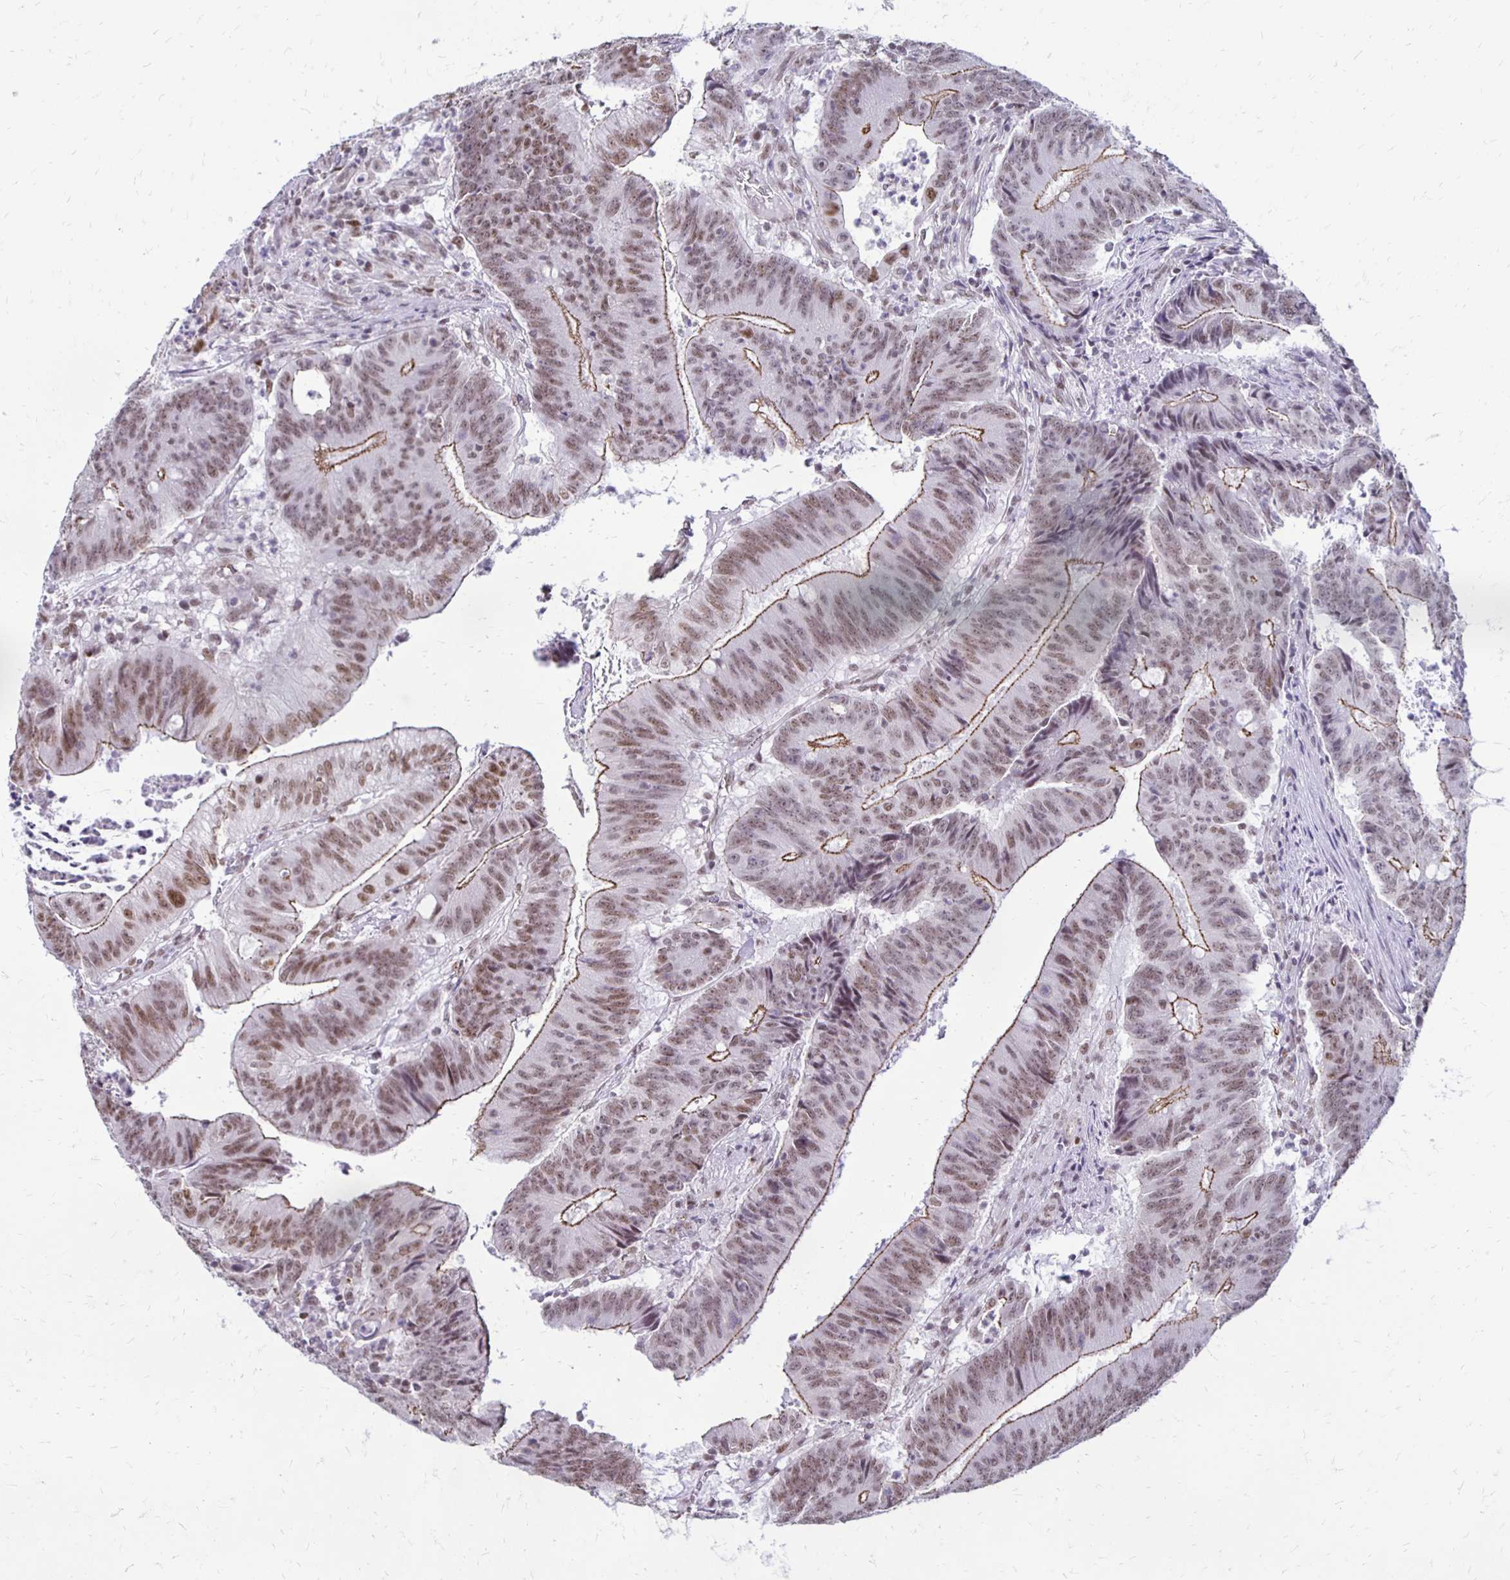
{"staining": {"intensity": "moderate", "quantity": ">75%", "location": "cytoplasmic/membranous,nuclear"}, "tissue": "colorectal cancer", "cell_type": "Tumor cells", "image_type": "cancer", "snomed": [{"axis": "morphology", "description": "Adenocarcinoma, NOS"}, {"axis": "topography", "description": "Colon"}], "caption": "A medium amount of moderate cytoplasmic/membranous and nuclear positivity is present in about >75% of tumor cells in colorectal cancer tissue.", "gene": "DDB2", "patient": {"sex": "female", "age": 87}}